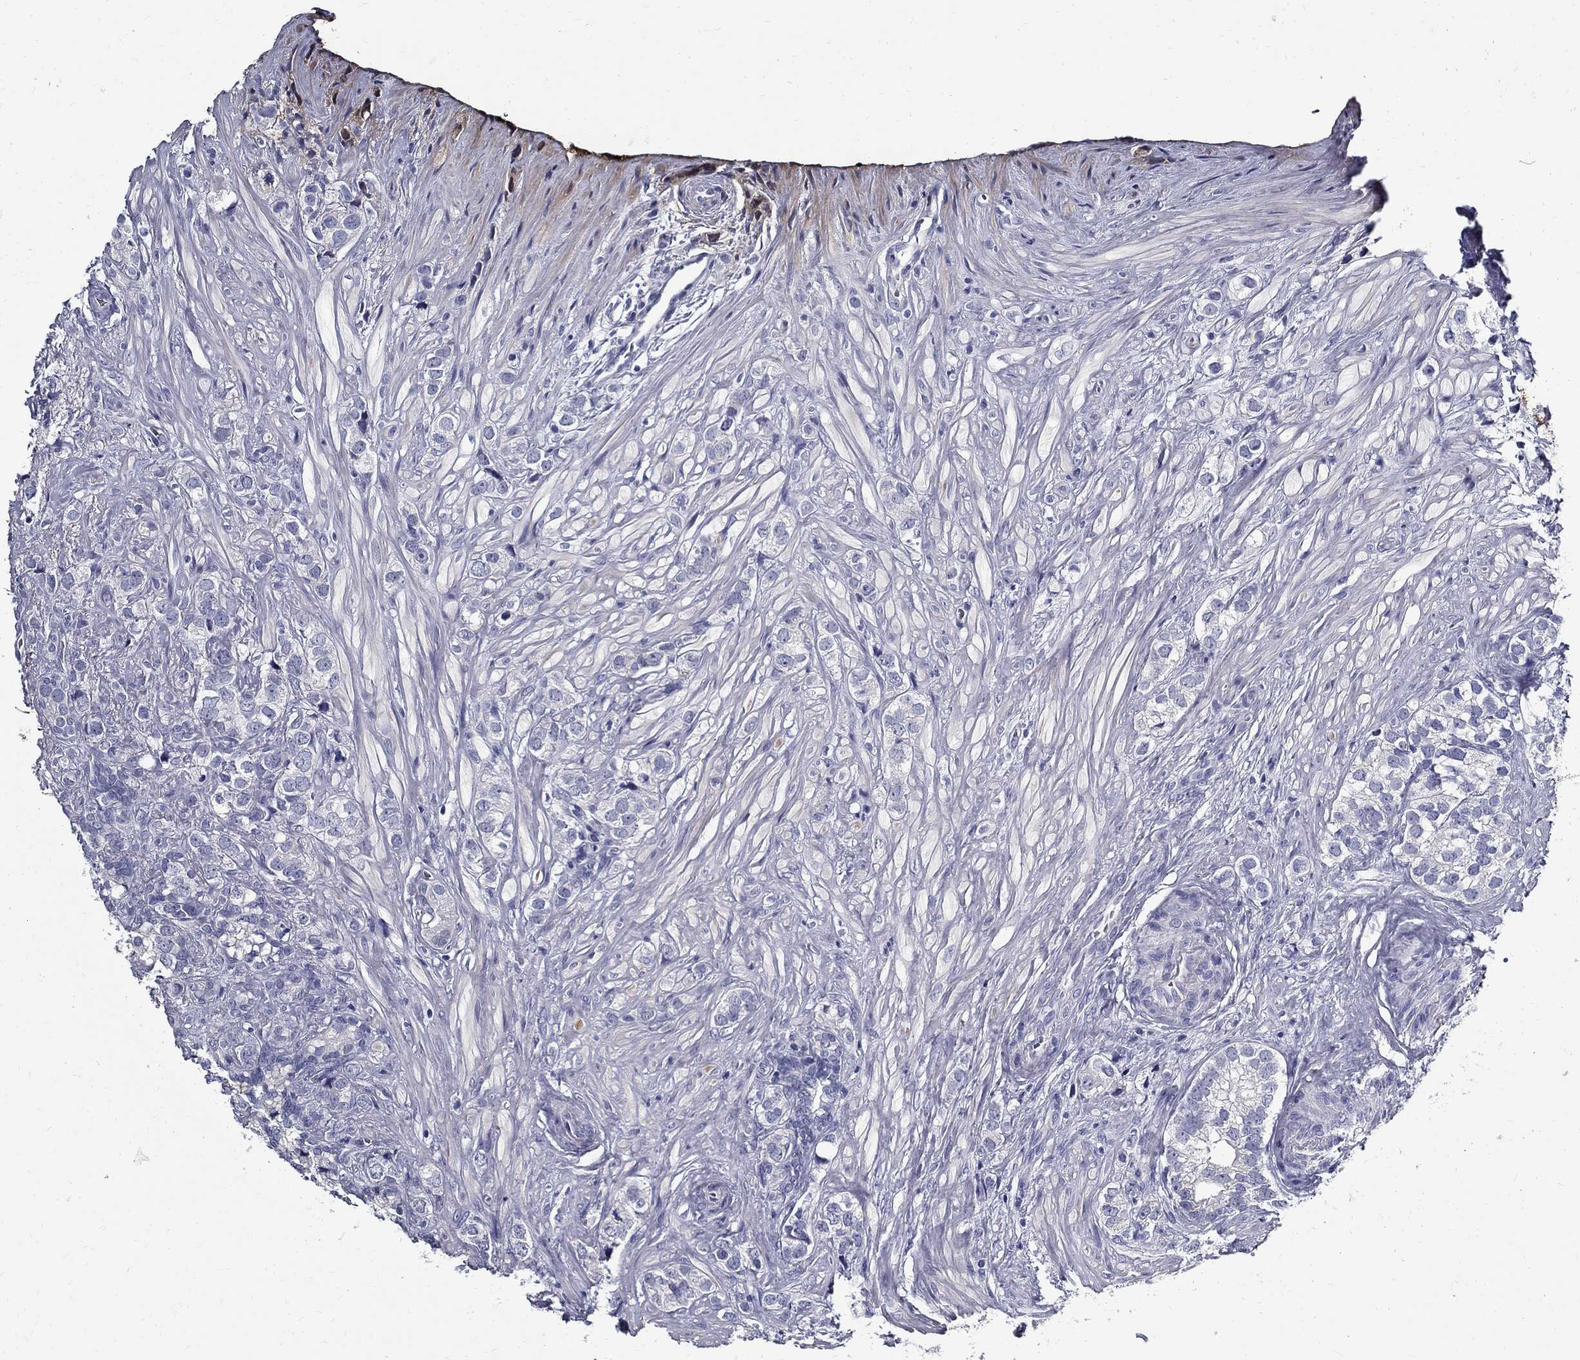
{"staining": {"intensity": "negative", "quantity": "none", "location": "none"}, "tissue": "prostate cancer", "cell_type": "Tumor cells", "image_type": "cancer", "snomed": [{"axis": "morphology", "description": "Adenocarcinoma, NOS"}, {"axis": "topography", "description": "Prostate and seminal vesicle, NOS"}], "caption": "There is no significant staining in tumor cells of prostate cancer.", "gene": "TGM4", "patient": {"sex": "male", "age": 63}}